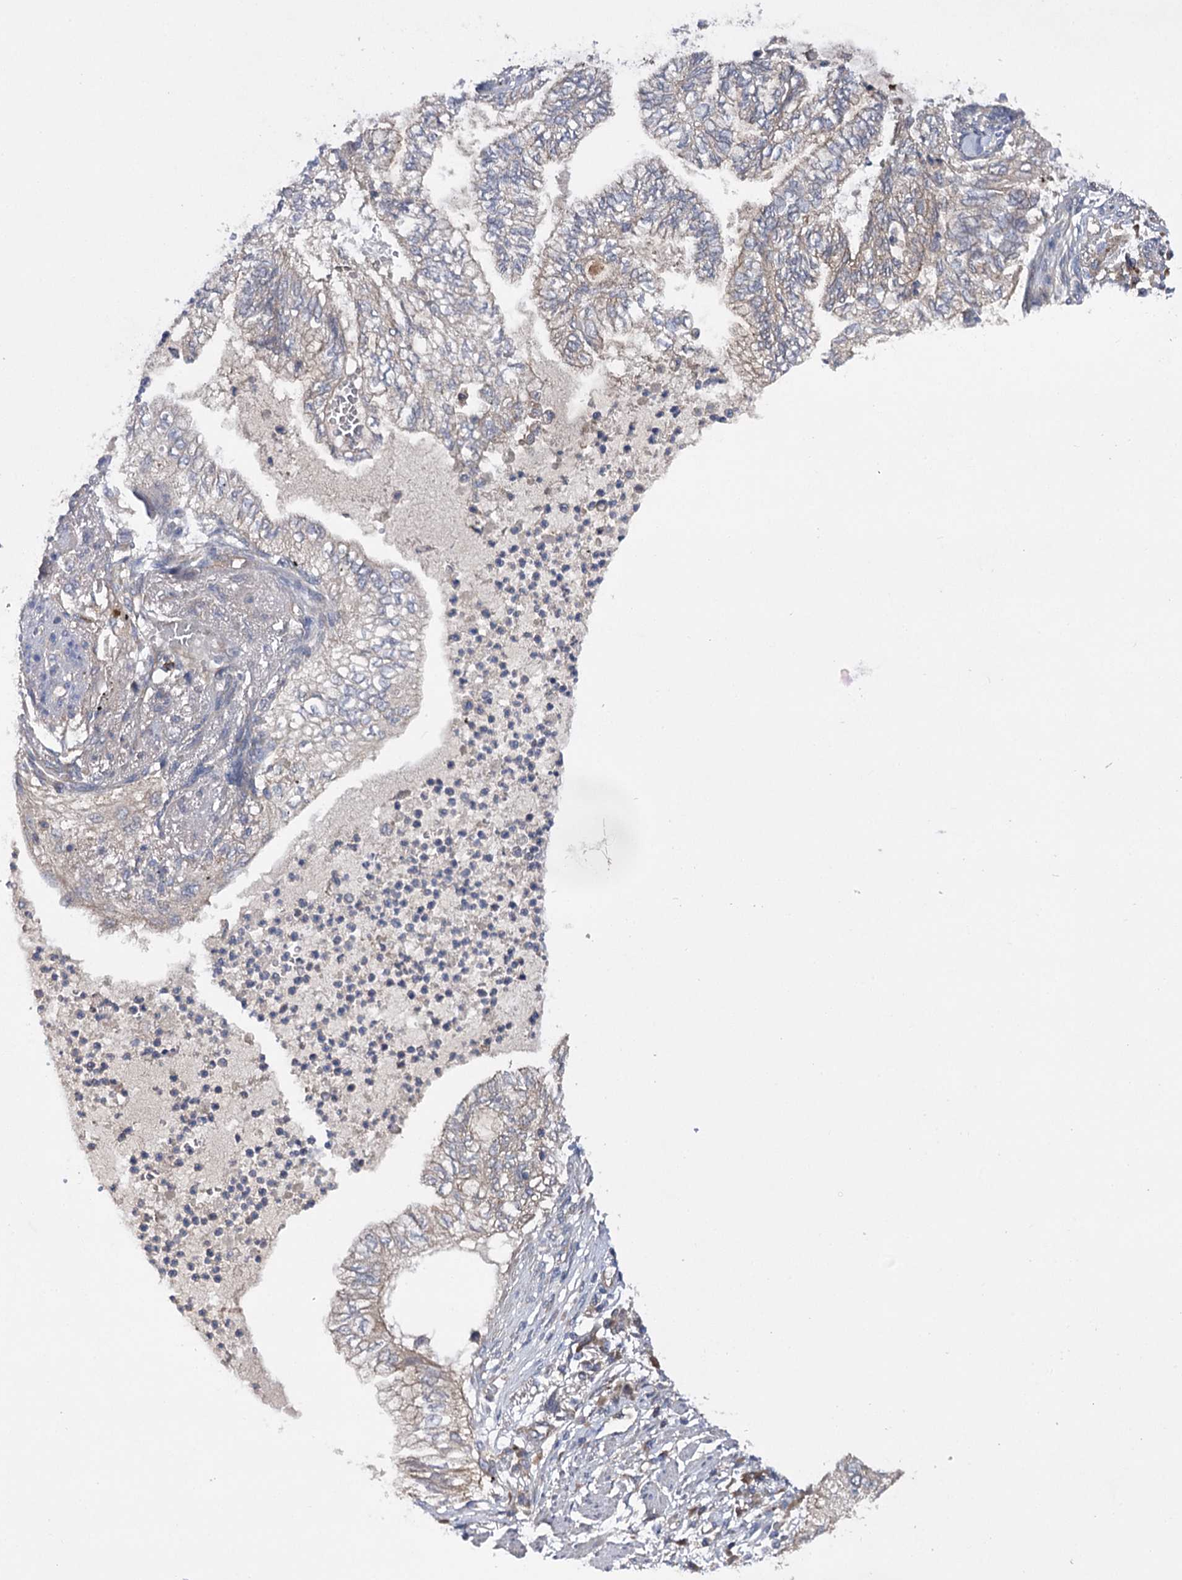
{"staining": {"intensity": "weak", "quantity": "<25%", "location": "cytoplasmic/membranous"}, "tissue": "lung cancer", "cell_type": "Tumor cells", "image_type": "cancer", "snomed": [{"axis": "morphology", "description": "Adenocarcinoma, NOS"}, {"axis": "topography", "description": "Lung"}], "caption": "The image displays no staining of tumor cells in adenocarcinoma (lung).", "gene": "BCR", "patient": {"sex": "female", "age": 70}}